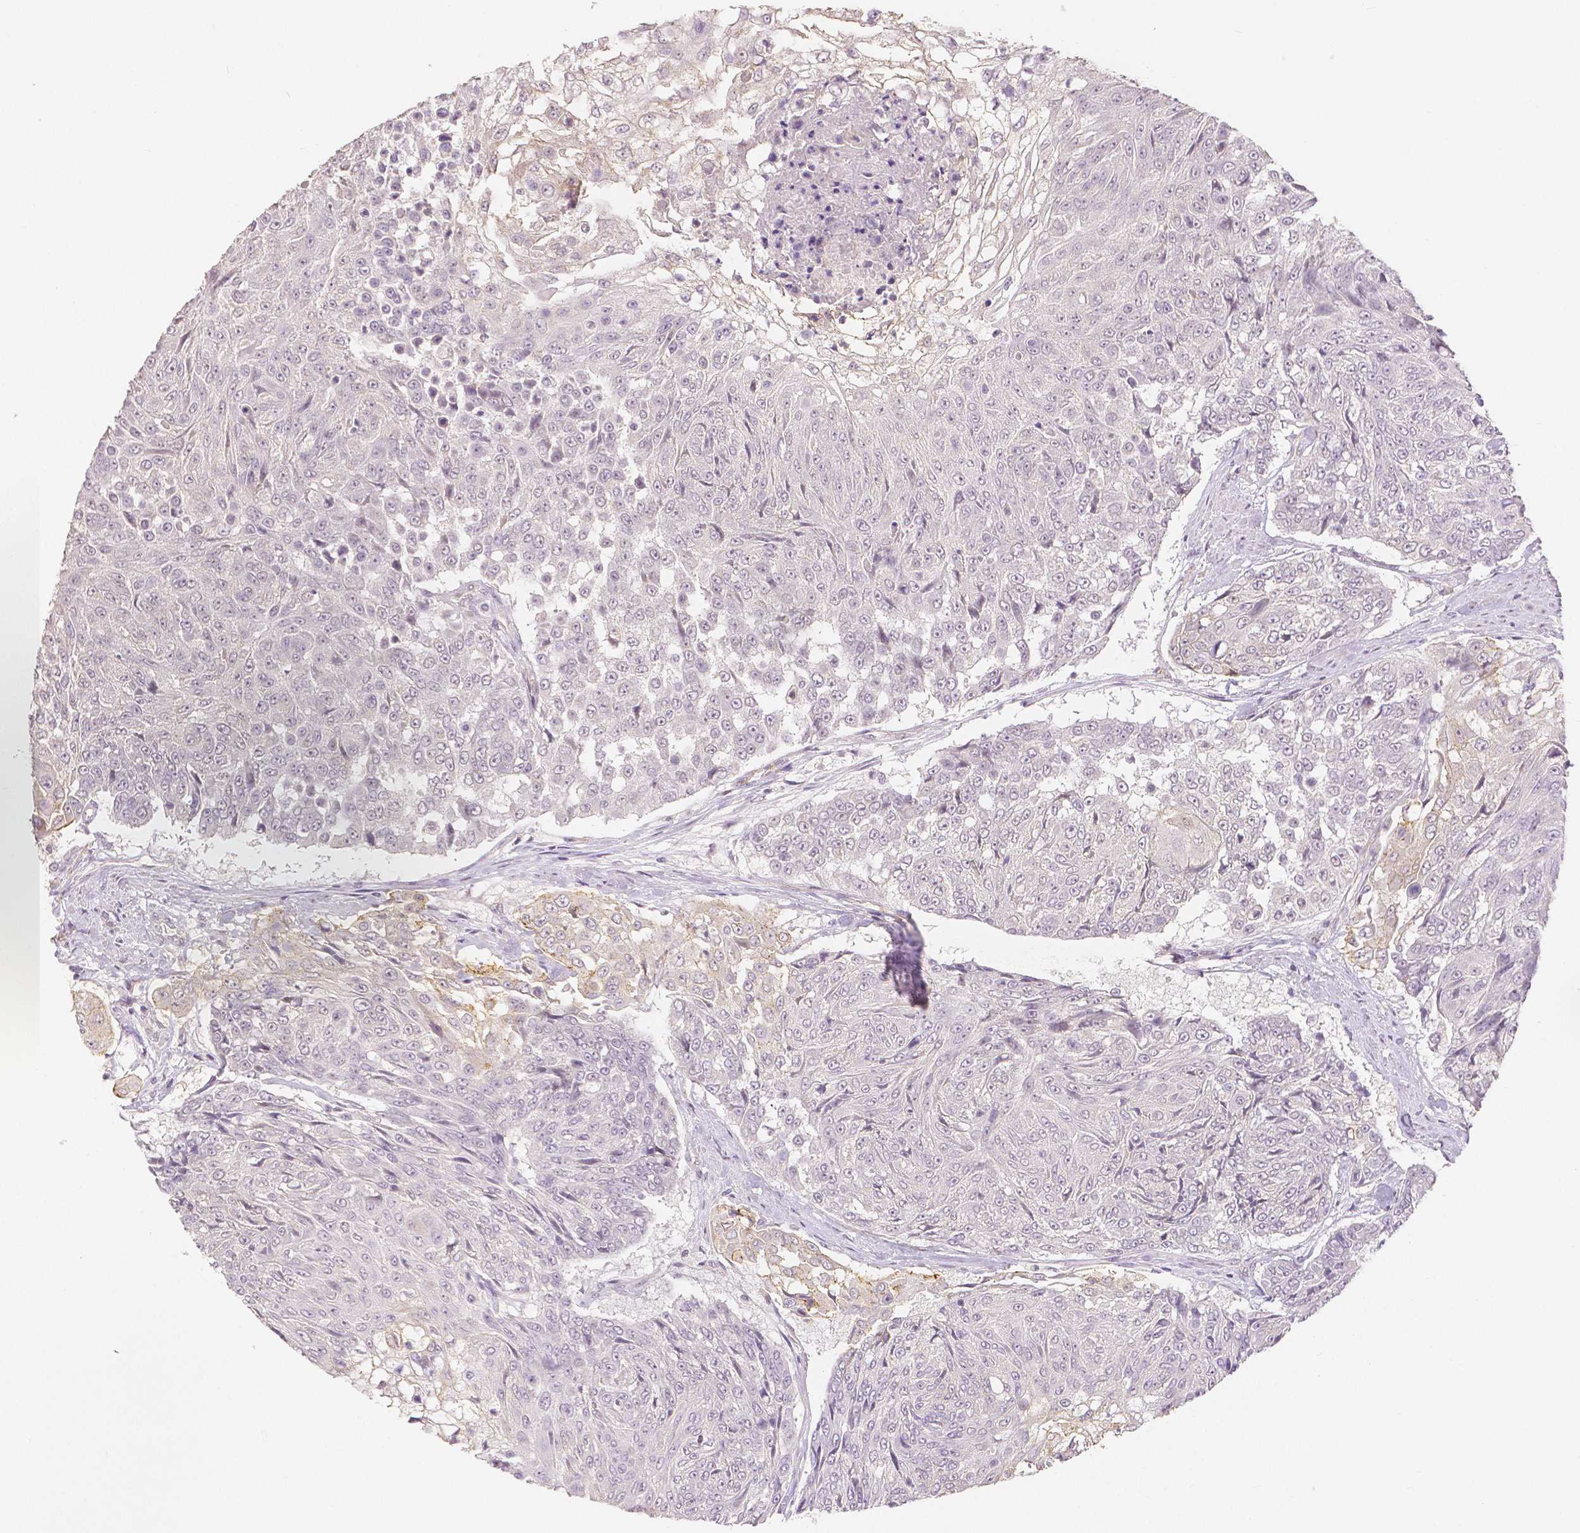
{"staining": {"intensity": "weak", "quantity": "<25%", "location": "cytoplasmic/membranous"}, "tissue": "urothelial cancer", "cell_type": "Tumor cells", "image_type": "cancer", "snomed": [{"axis": "morphology", "description": "Urothelial carcinoma, High grade"}, {"axis": "topography", "description": "Urinary bladder"}], "caption": "High magnification brightfield microscopy of urothelial cancer stained with DAB (3,3'-diaminobenzidine) (brown) and counterstained with hematoxylin (blue): tumor cells show no significant staining.", "gene": "OCLN", "patient": {"sex": "female", "age": 63}}